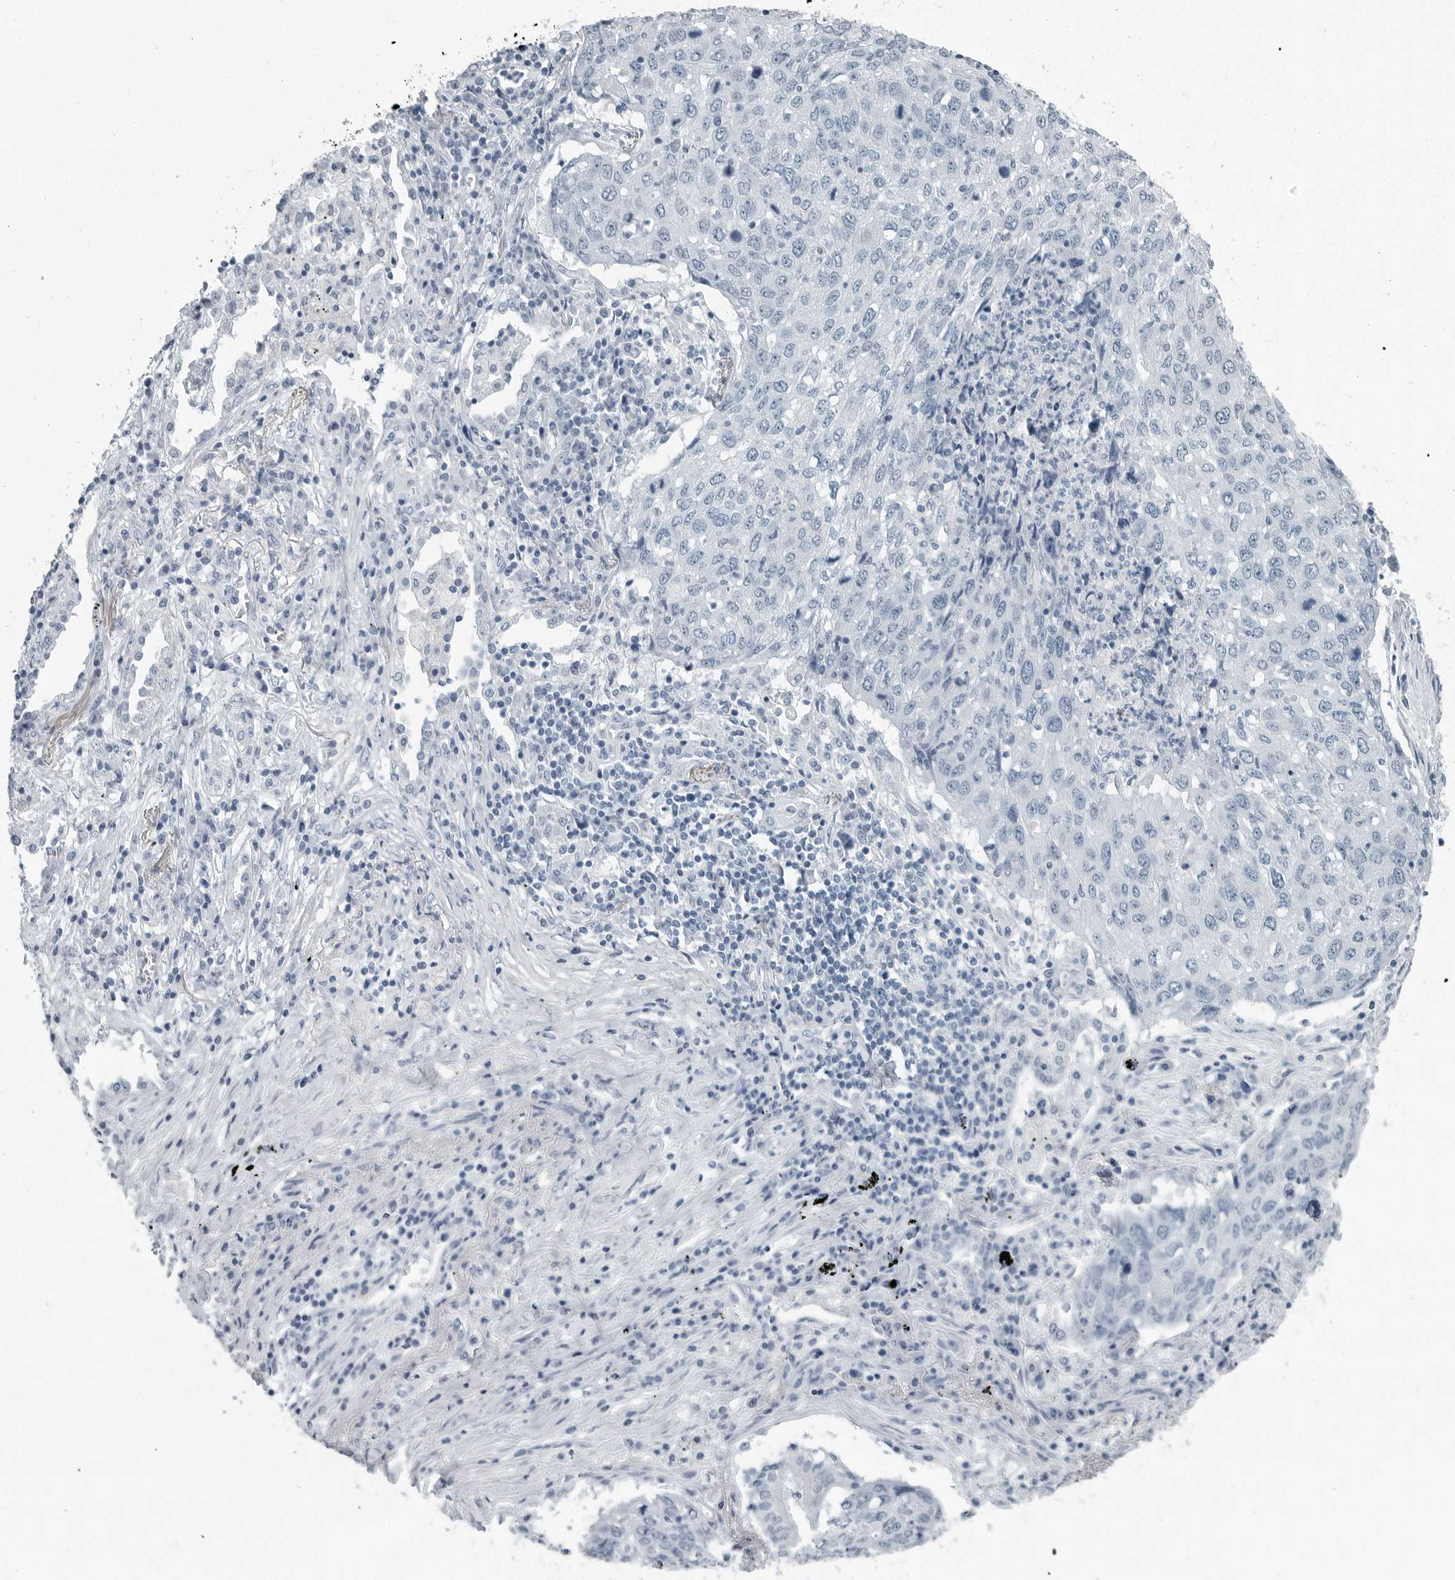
{"staining": {"intensity": "negative", "quantity": "none", "location": "none"}, "tissue": "lung cancer", "cell_type": "Tumor cells", "image_type": "cancer", "snomed": [{"axis": "morphology", "description": "Squamous cell carcinoma, NOS"}, {"axis": "topography", "description": "Lung"}], "caption": "Tumor cells show no significant protein expression in squamous cell carcinoma (lung).", "gene": "ZPBP2", "patient": {"sex": "female", "age": 63}}